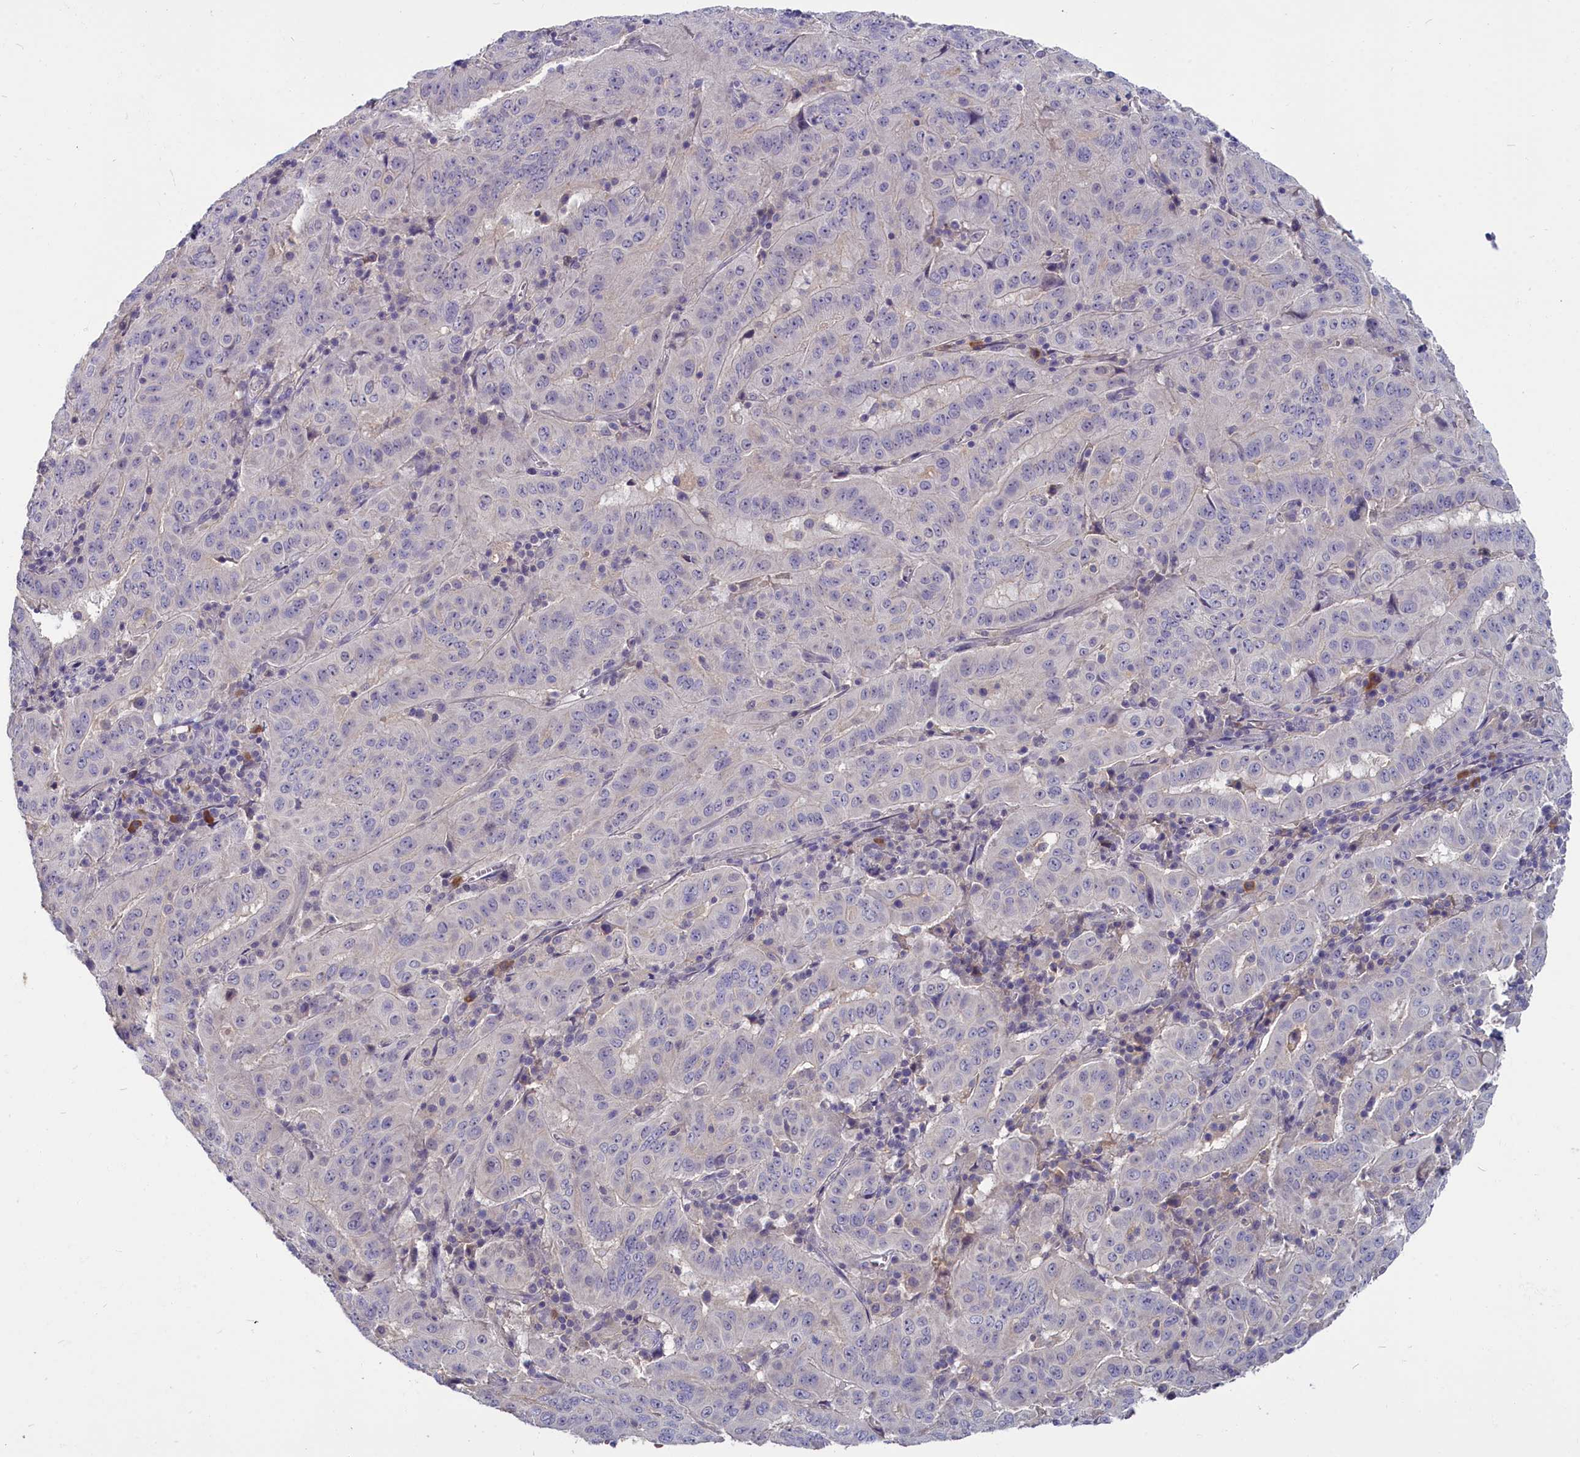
{"staining": {"intensity": "negative", "quantity": "none", "location": "none"}, "tissue": "pancreatic cancer", "cell_type": "Tumor cells", "image_type": "cancer", "snomed": [{"axis": "morphology", "description": "Adenocarcinoma, NOS"}, {"axis": "topography", "description": "Pancreas"}], "caption": "Immunohistochemical staining of adenocarcinoma (pancreatic) demonstrates no significant staining in tumor cells.", "gene": "SV2C", "patient": {"sex": "male", "age": 63}}